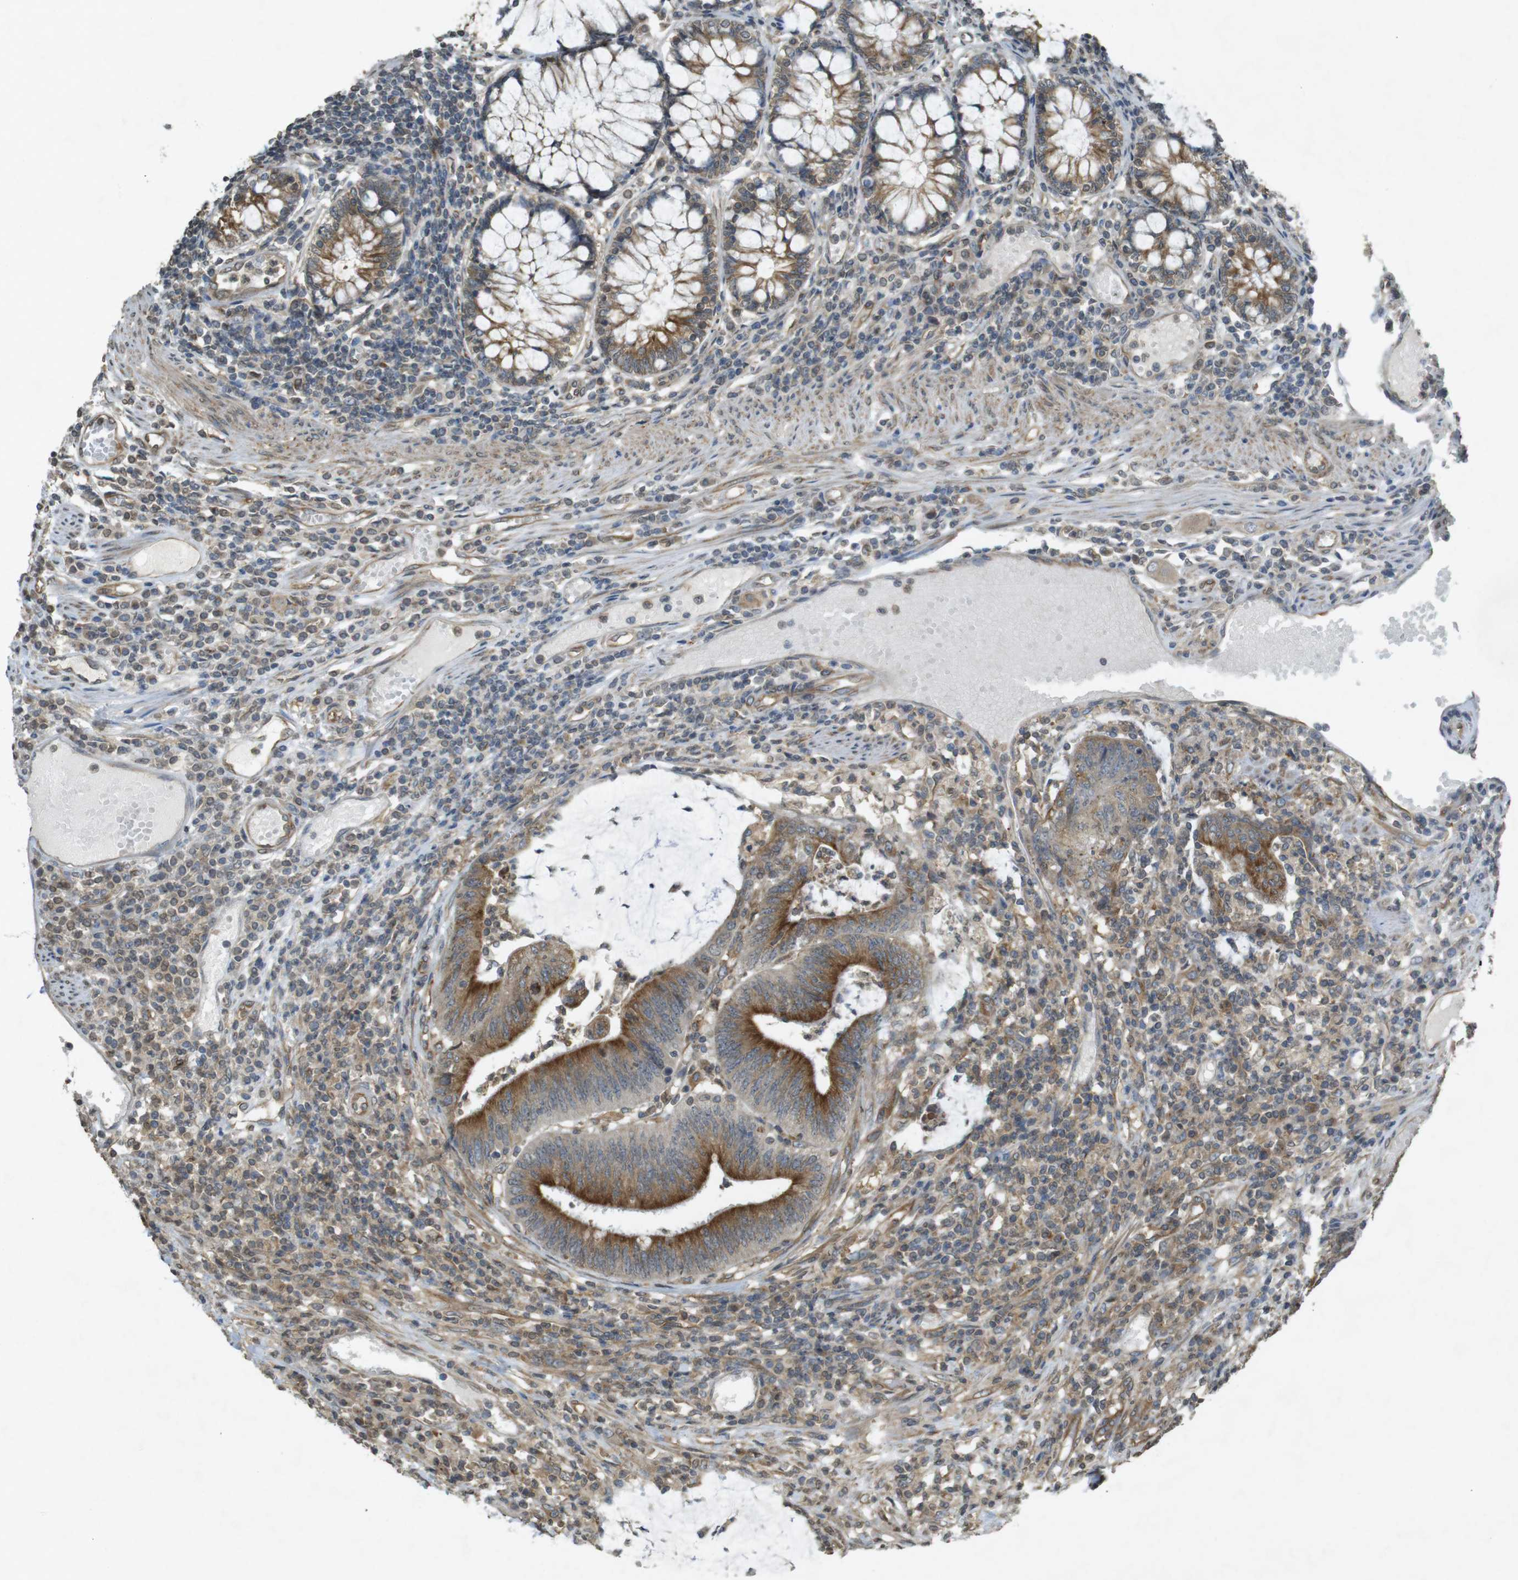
{"staining": {"intensity": "strong", "quantity": ">75%", "location": "cytoplasmic/membranous"}, "tissue": "colorectal cancer", "cell_type": "Tumor cells", "image_type": "cancer", "snomed": [{"axis": "morphology", "description": "Adenocarcinoma, NOS"}, {"axis": "topography", "description": "Rectum"}], "caption": "About >75% of tumor cells in colorectal cancer demonstrate strong cytoplasmic/membranous protein positivity as visualized by brown immunohistochemical staining.", "gene": "KIF5B", "patient": {"sex": "female", "age": 66}}